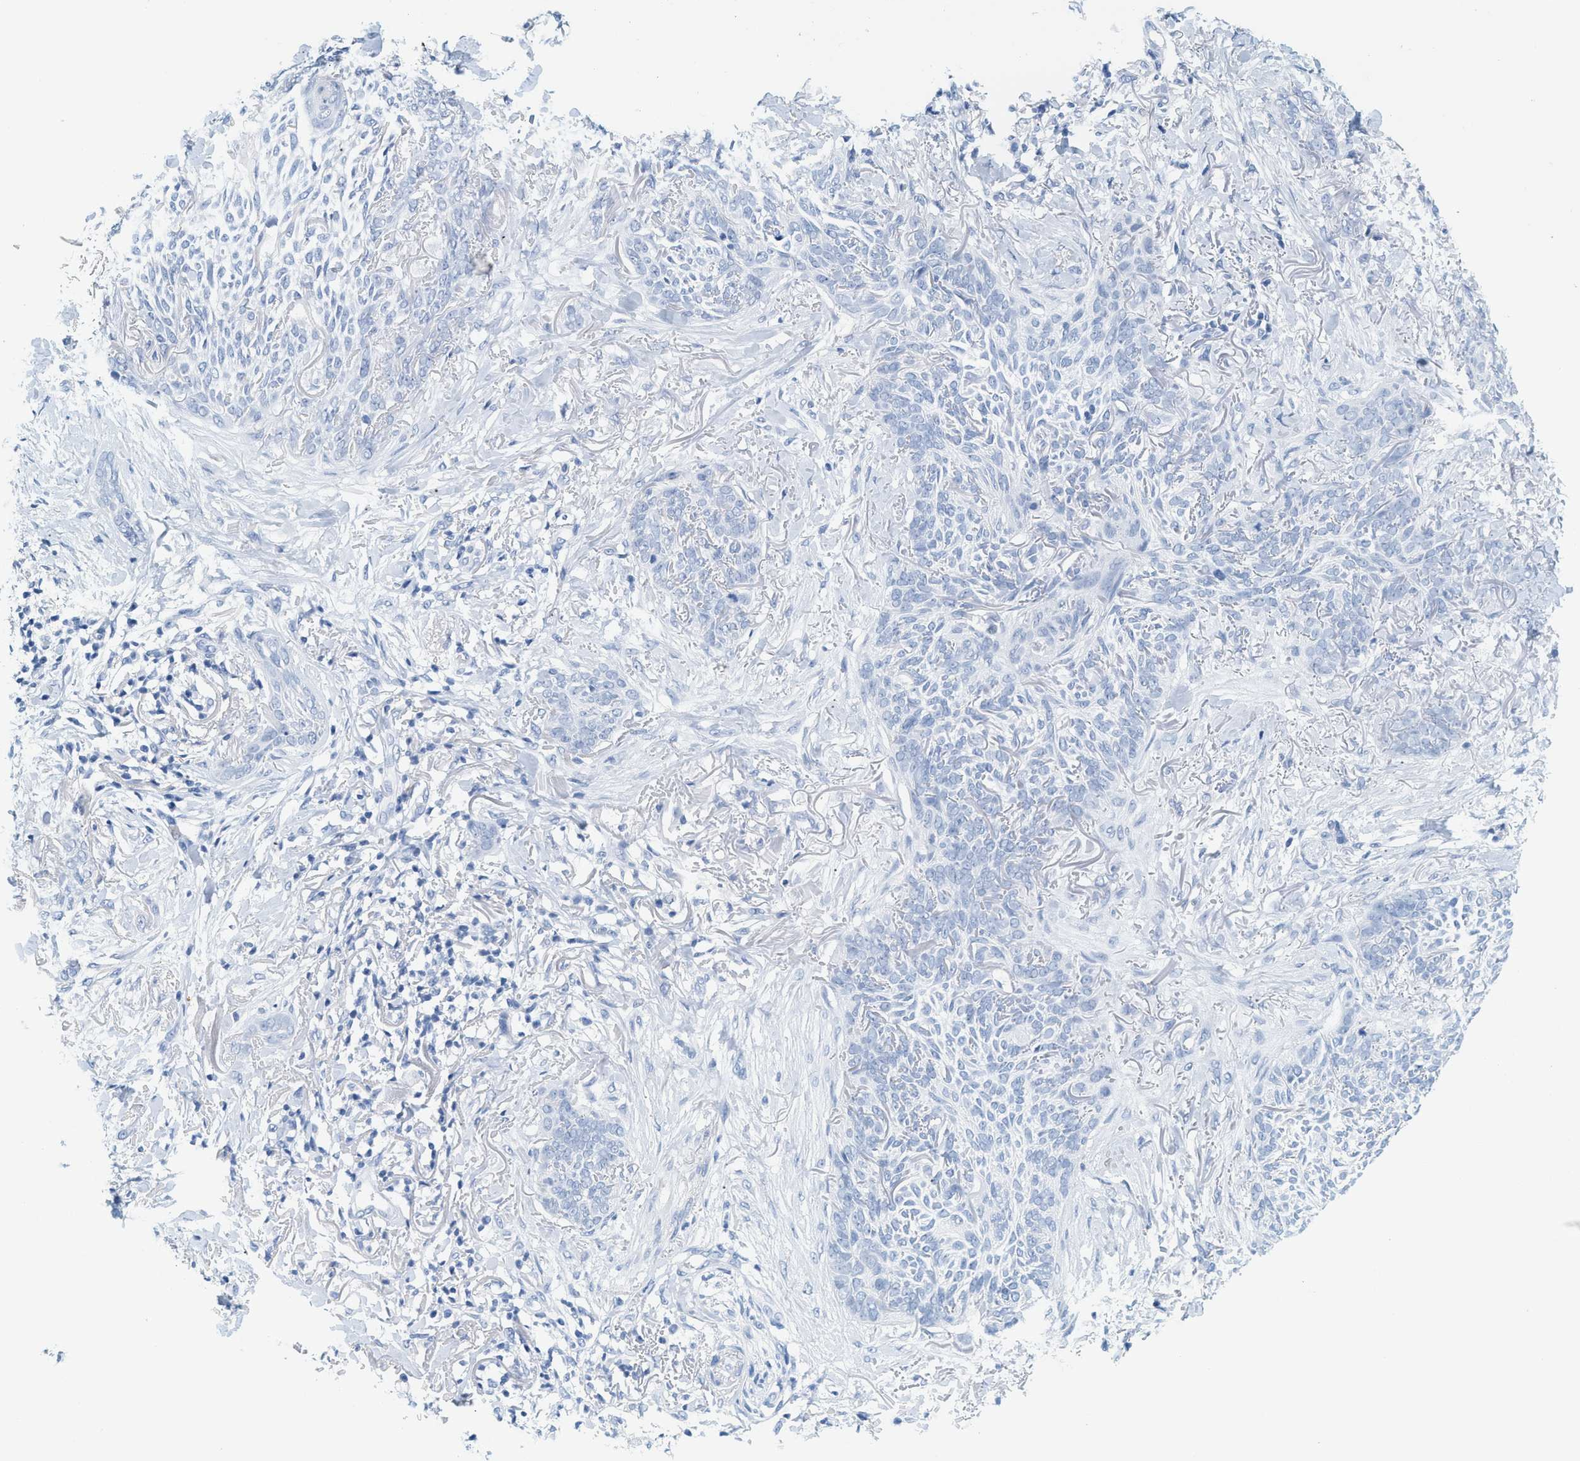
{"staining": {"intensity": "negative", "quantity": "none", "location": "none"}, "tissue": "skin cancer", "cell_type": "Tumor cells", "image_type": "cancer", "snomed": [{"axis": "morphology", "description": "Basal cell carcinoma"}, {"axis": "topography", "description": "Skin"}], "caption": "High magnification brightfield microscopy of skin cancer stained with DAB (brown) and counterstained with hematoxylin (blue): tumor cells show no significant expression. Nuclei are stained in blue.", "gene": "LCN2", "patient": {"sex": "female", "age": 84}}